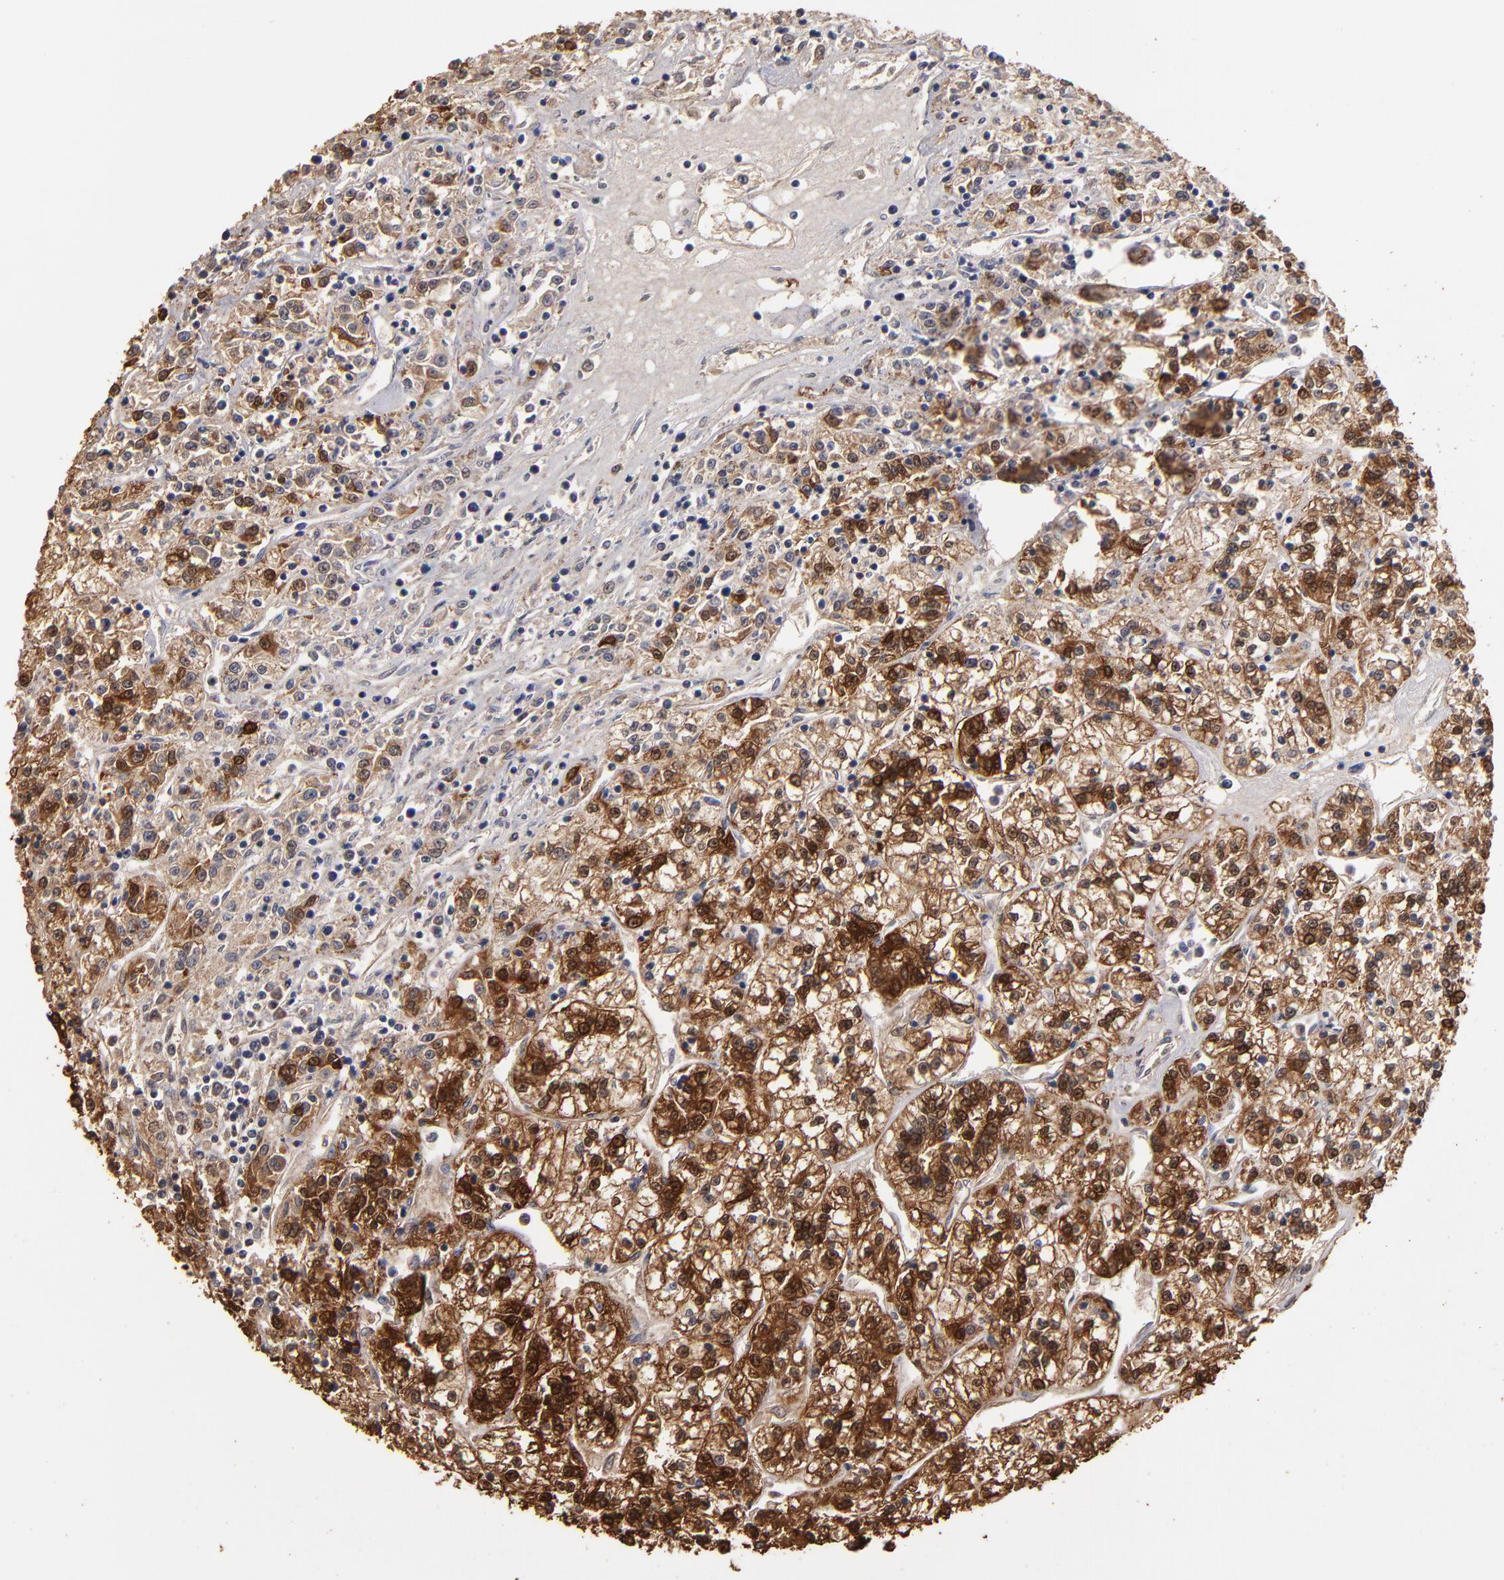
{"staining": {"intensity": "moderate", "quantity": "25%-75%", "location": "cytoplasmic/membranous,nuclear"}, "tissue": "renal cancer", "cell_type": "Tumor cells", "image_type": "cancer", "snomed": [{"axis": "morphology", "description": "Adenocarcinoma, NOS"}, {"axis": "topography", "description": "Kidney"}], "caption": "High-power microscopy captured an IHC micrograph of adenocarcinoma (renal), revealing moderate cytoplasmic/membranous and nuclear expression in approximately 25%-75% of tumor cells. (DAB = brown stain, brightfield microscopy at high magnification).", "gene": "FABP4", "patient": {"sex": "female", "age": 76}}